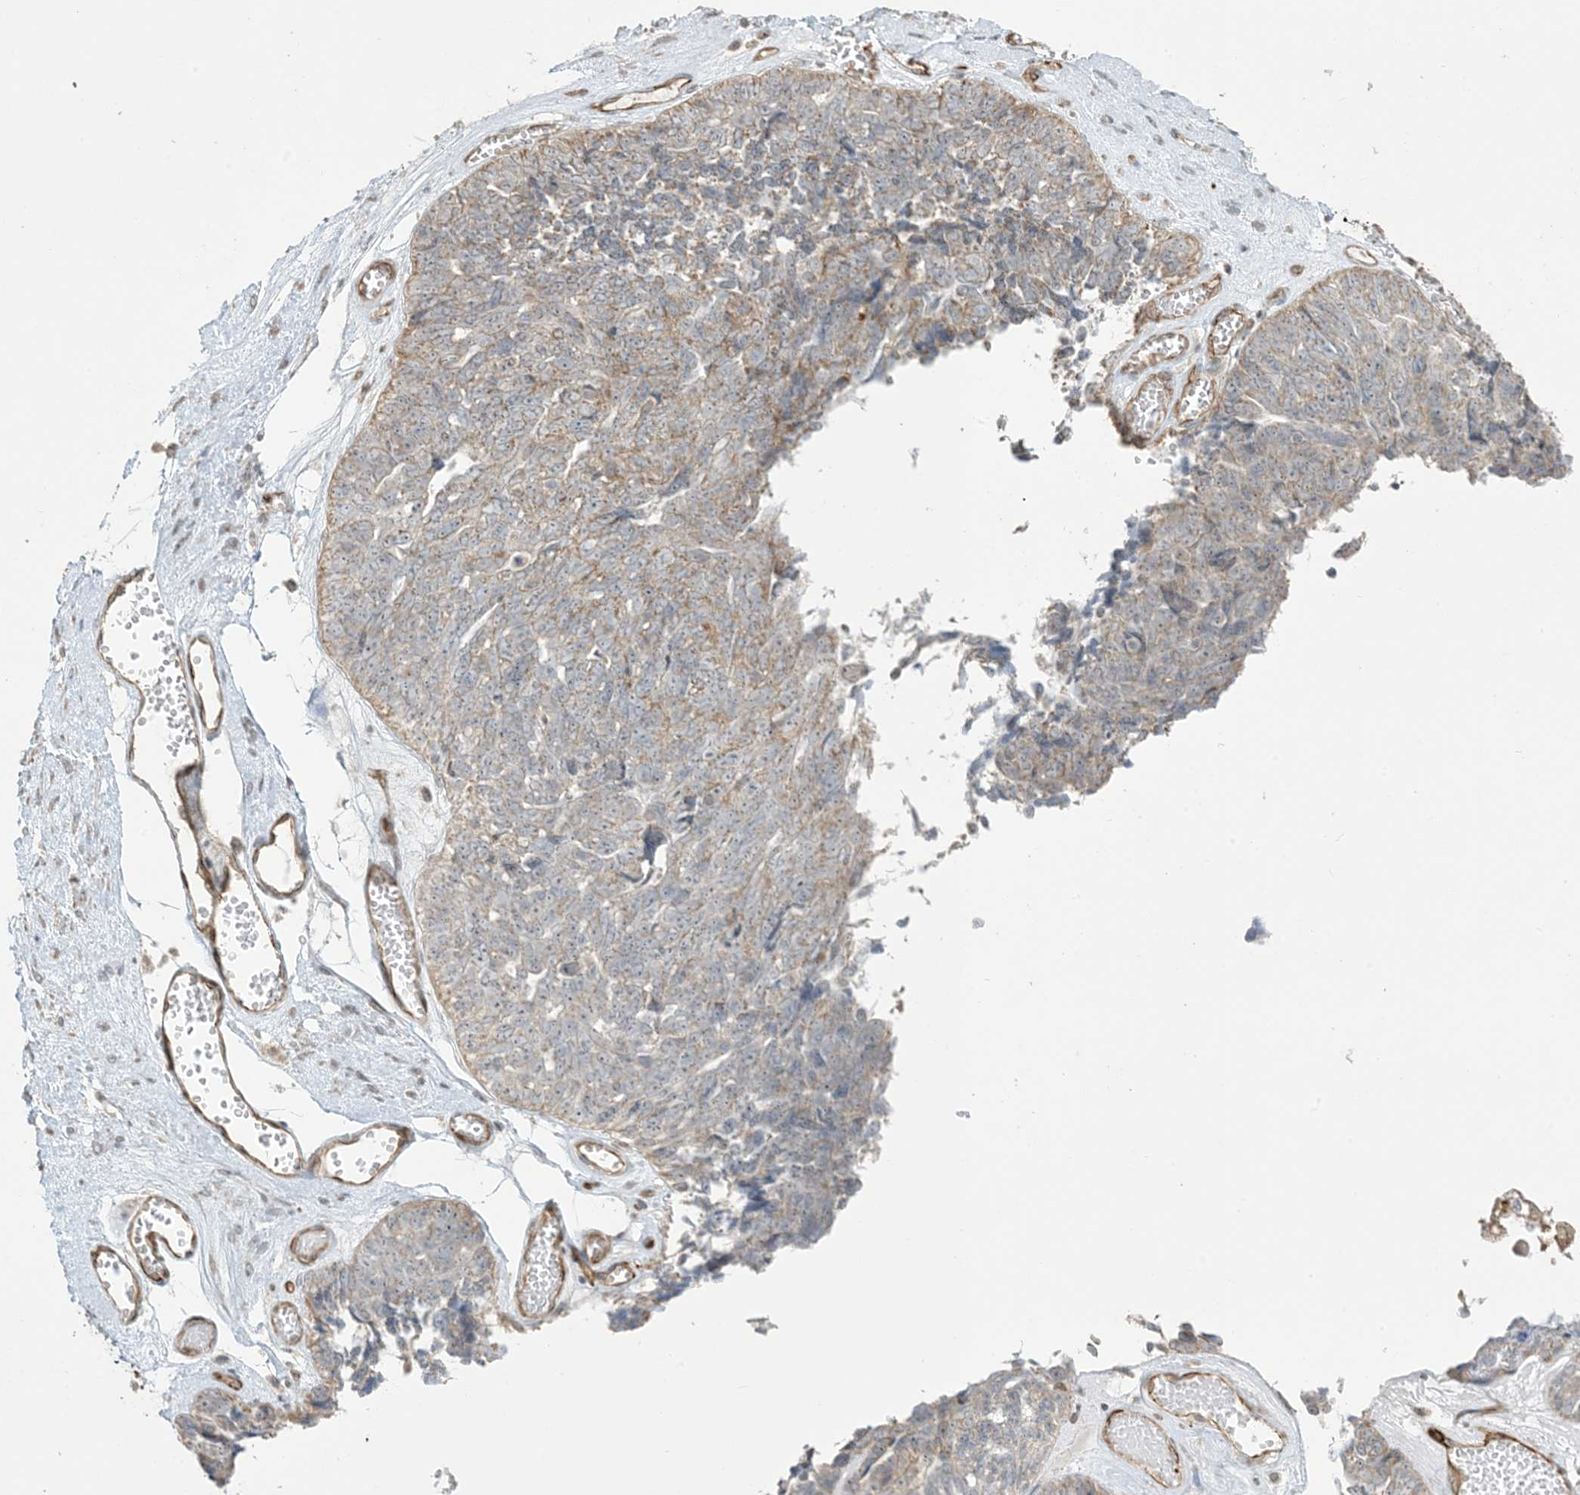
{"staining": {"intensity": "moderate", "quantity": "<25%", "location": "cytoplasmic/membranous"}, "tissue": "ovarian cancer", "cell_type": "Tumor cells", "image_type": "cancer", "snomed": [{"axis": "morphology", "description": "Cystadenocarcinoma, serous, NOS"}, {"axis": "topography", "description": "Ovary"}], "caption": "Immunohistochemical staining of human serous cystadenocarcinoma (ovarian) displays moderate cytoplasmic/membranous protein staining in approximately <25% of tumor cells.", "gene": "AGA", "patient": {"sex": "female", "age": 79}}